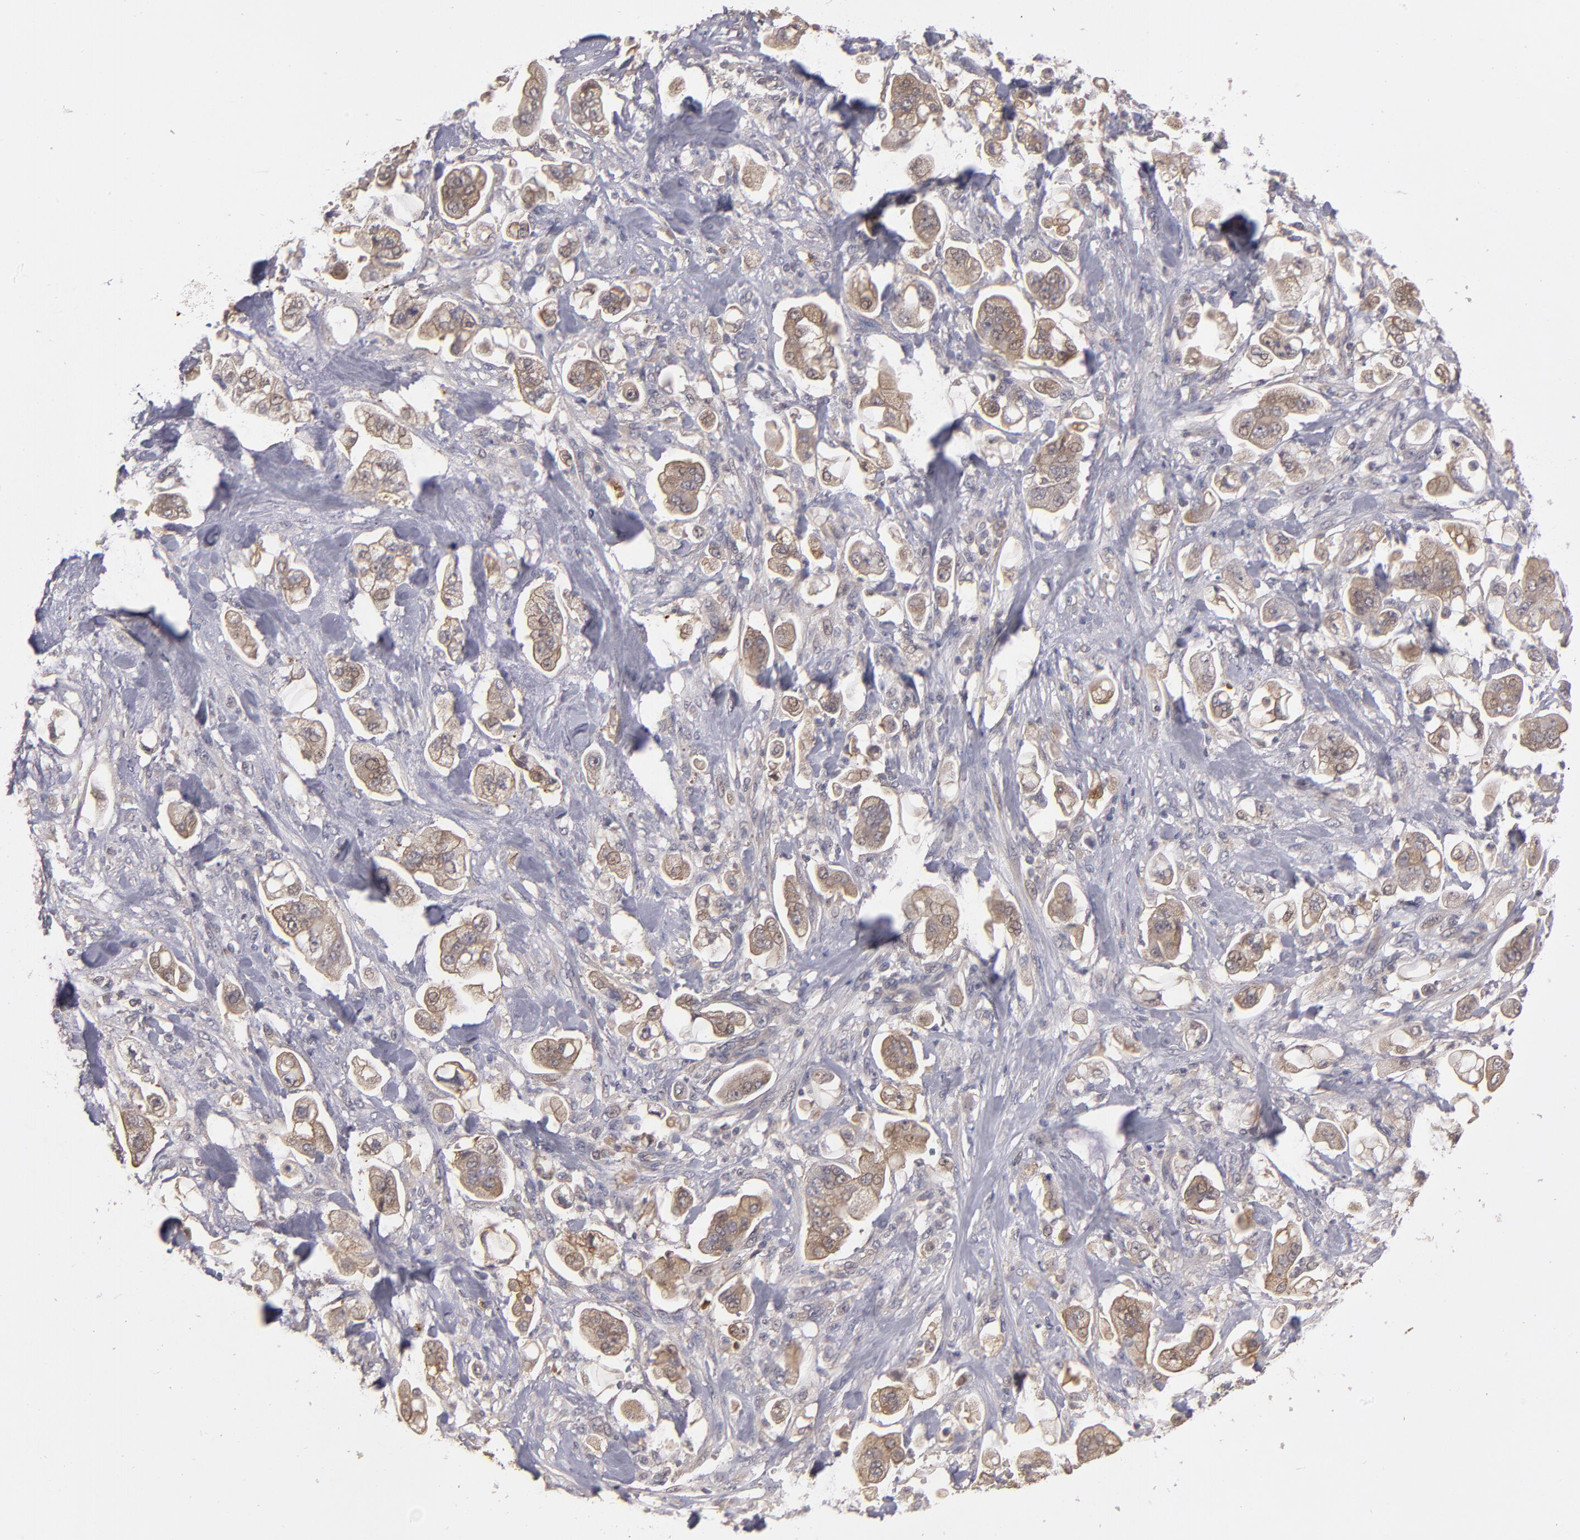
{"staining": {"intensity": "moderate", "quantity": ">75%", "location": "cytoplasmic/membranous"}, "tissue": "stomach cancer", "cell_type": "Tumor cells", "image_type": "cancer", "snomed": [{"axis": "morphology", "description": "Adenocarcinoma, NOS"}, {"axis": "topography", "description": "Stomach"}], "caption": "IHC staining of stomach cancer, which displays medium levels of moderate cytoplasmic/membranous positivity in approximately >75% of tumor cells indicating moderate cytoplasmic/membranous protein positivity. The staining was performed using DAB (brown) for protein detection and nuclei were counterstained in hematoxylin (blue).", "gene": "CTSO", "patient": {"sex": "male", "age": 62}}